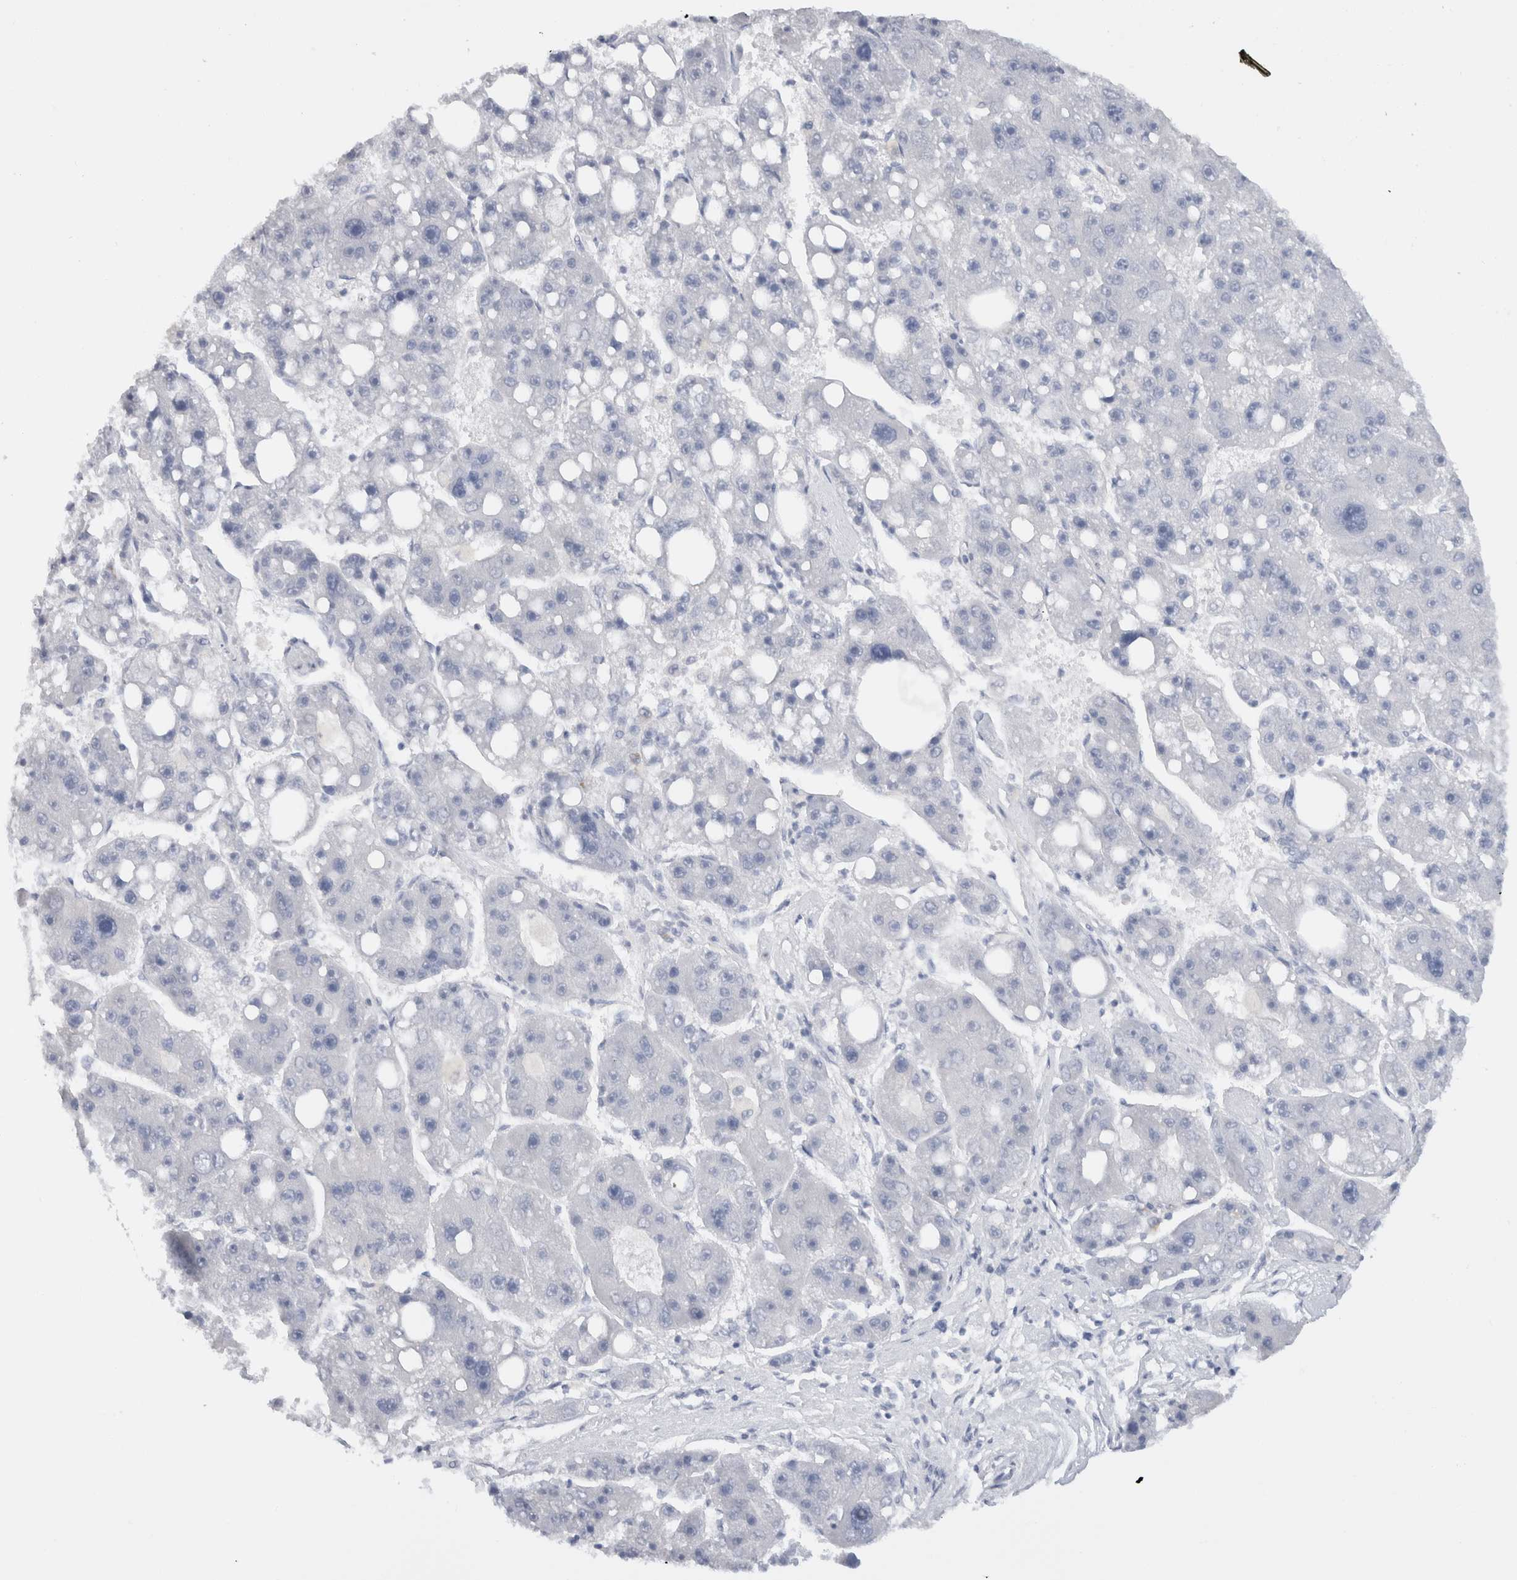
{"staining": {"intensity": "negative", "quantity": "none", "location": "none"}, "tissue": "liver cancer", "cell_type": "Tumor cells", "image_type": "cancer", "snomed": [{"axis": "morphology", "description": "Carcinoma, Hepatocellular, NOS"}, {"axis": "topography", "description": "Liver"}], "caption": "The image exhibits no staining of tumor cells in liver hepatocellular carcinoma.", "gene": "LAMP3", "patient": {"sex": "female", "age": 61}}